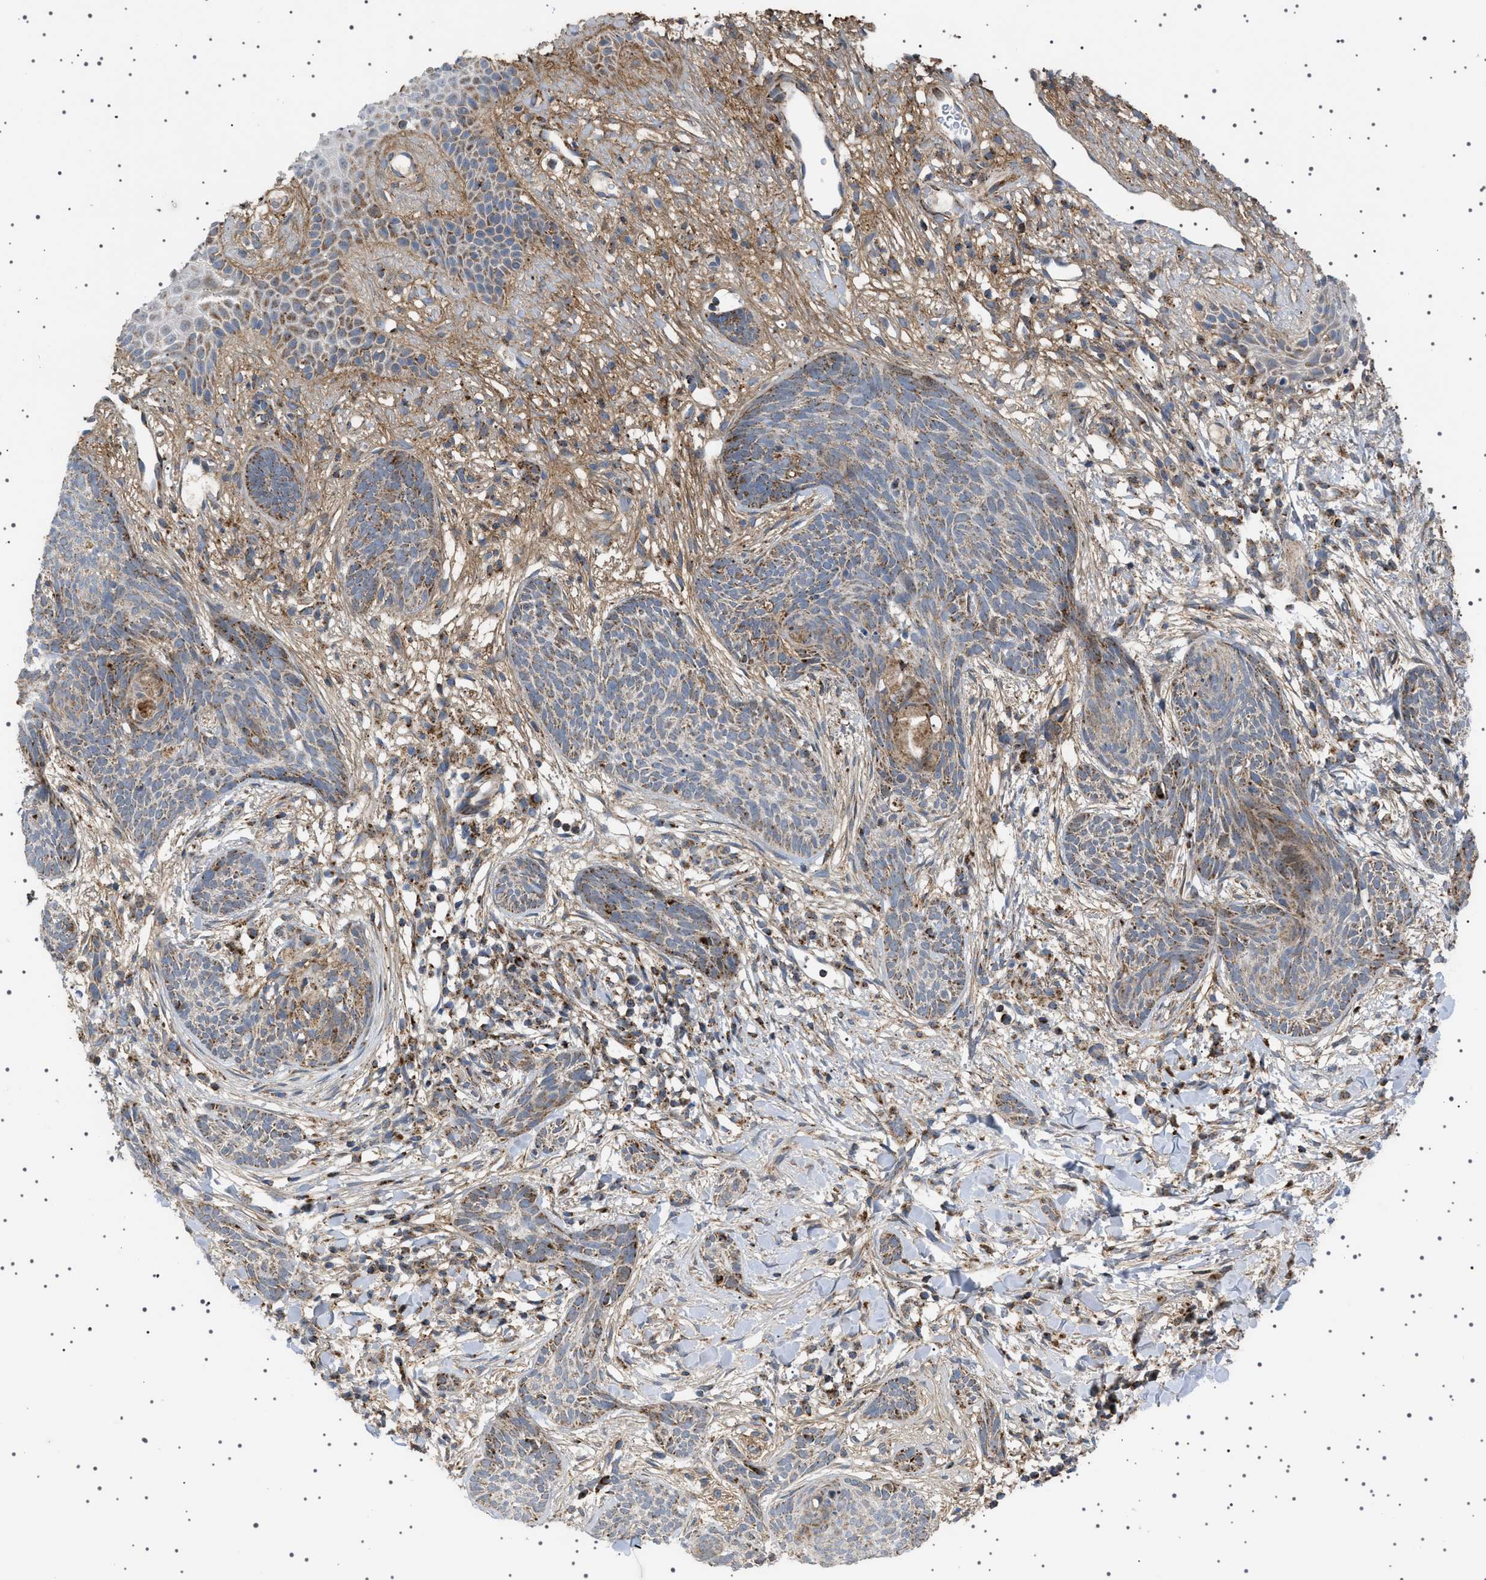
{"staining": {"intensity": "moderate", "quantity": "<25%", "location": "cytoplasmic/membranous"}, "tissue": "skin cancer", "cell_type": "Tumor cells", "image_type": "cancer", "snomed": [{"axis": "morphology", "description": "Basal cell carcinoma"}, {"axis": "topography", "description": "Skin"}], "caption": "A micrograph of human skin cancer stained for a protein shows moderate cytoplasmic/membranous brown staining in tumor cells. The staining was performed using DAB (3,3'-diaminobenzidine) to visualize the protein expression in brown, while the nuclei were stained in blue with hematoxylin (Magnification: 20x).", "gene": "UBXN8", "patient": {"sex": "female", "age": 59}}